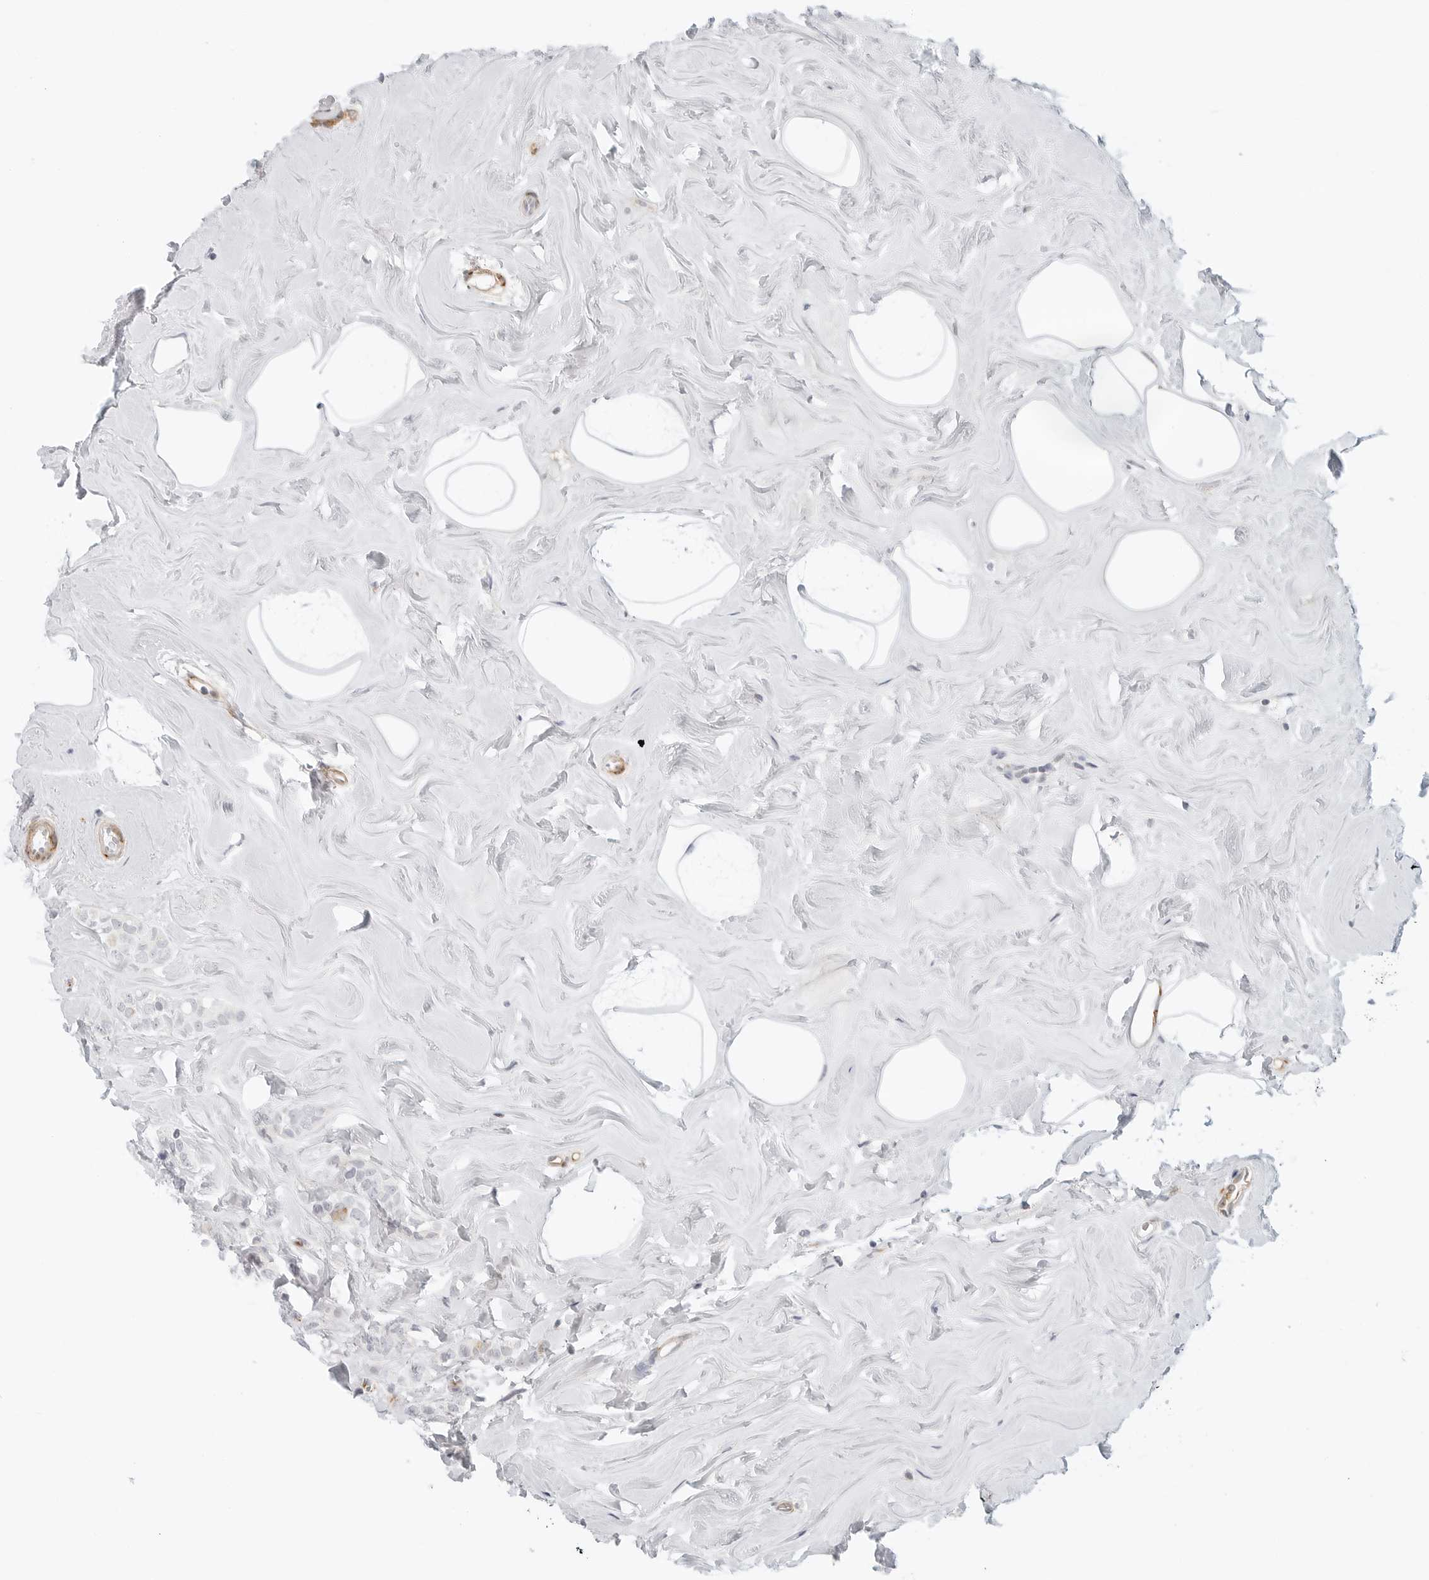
{"staining": {"intensity": "negative", "quantity": "none", "location": "none"}, "tissue": "breast cancer", "cell_type": "Tumor cells", "image_type": "cancer", "snomed": [{"axis": "morphology", "description": "Lobular carcinoma"}, {"axis": "topography", "description": "Breast"}], "caption": "The immunohistochemistry histopathology image has no significant positivity in tumor cells of breast lobular carcinoma tissue. Brightfield microscopy of immunohistochemistry (IHC) stained with DAB (3,3'-diaminobenzidine) (brown) and hematoxylin (blue), captured at high magnification.", "gene": "C1QTNF1", "patient": {"sex": "female", "age": 47}}